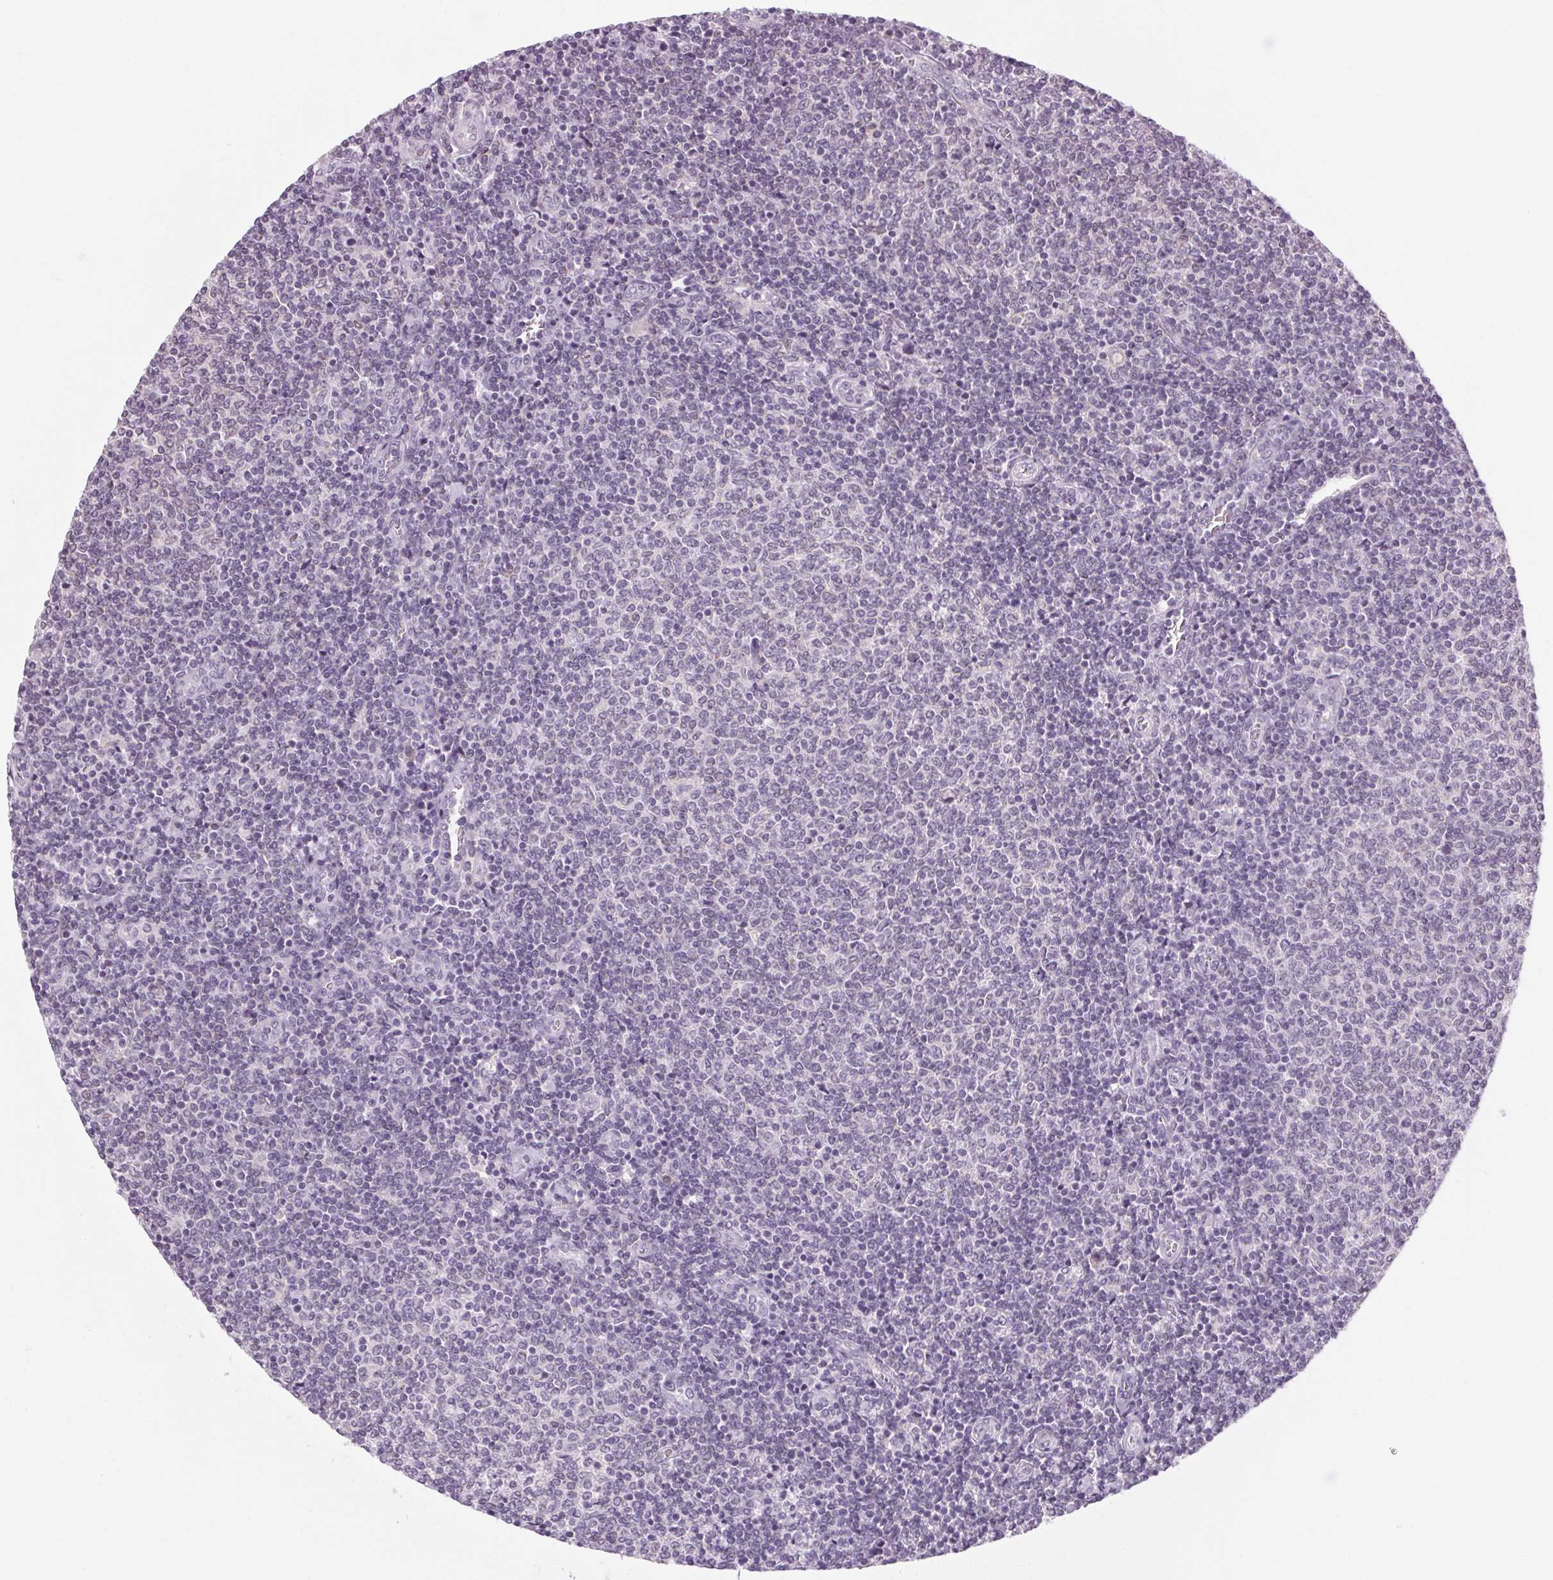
{"staining": {"intensity": "negative", "quantity": "none", "location": "none"}, "tissue": "lymphoma", "cell_type": "Tumor cells", "image_type": "cancer", "snomed": [{"axis": "morphology", "description": "Malignant lymphoma, non-Hodgkin's type, Low grade"}, {"axis": "topography", "description": "Lymph node"}], "caption": "DAB immunohistochemical staining of human lymphoma shows no significant expression in tumor cells. (Brightfield microscopy of DAB (3,3'-diaminobenzidine) IHC at high magnification).", "gene": "KLHL40", "patient": {"sex": "male", "age": 52}}